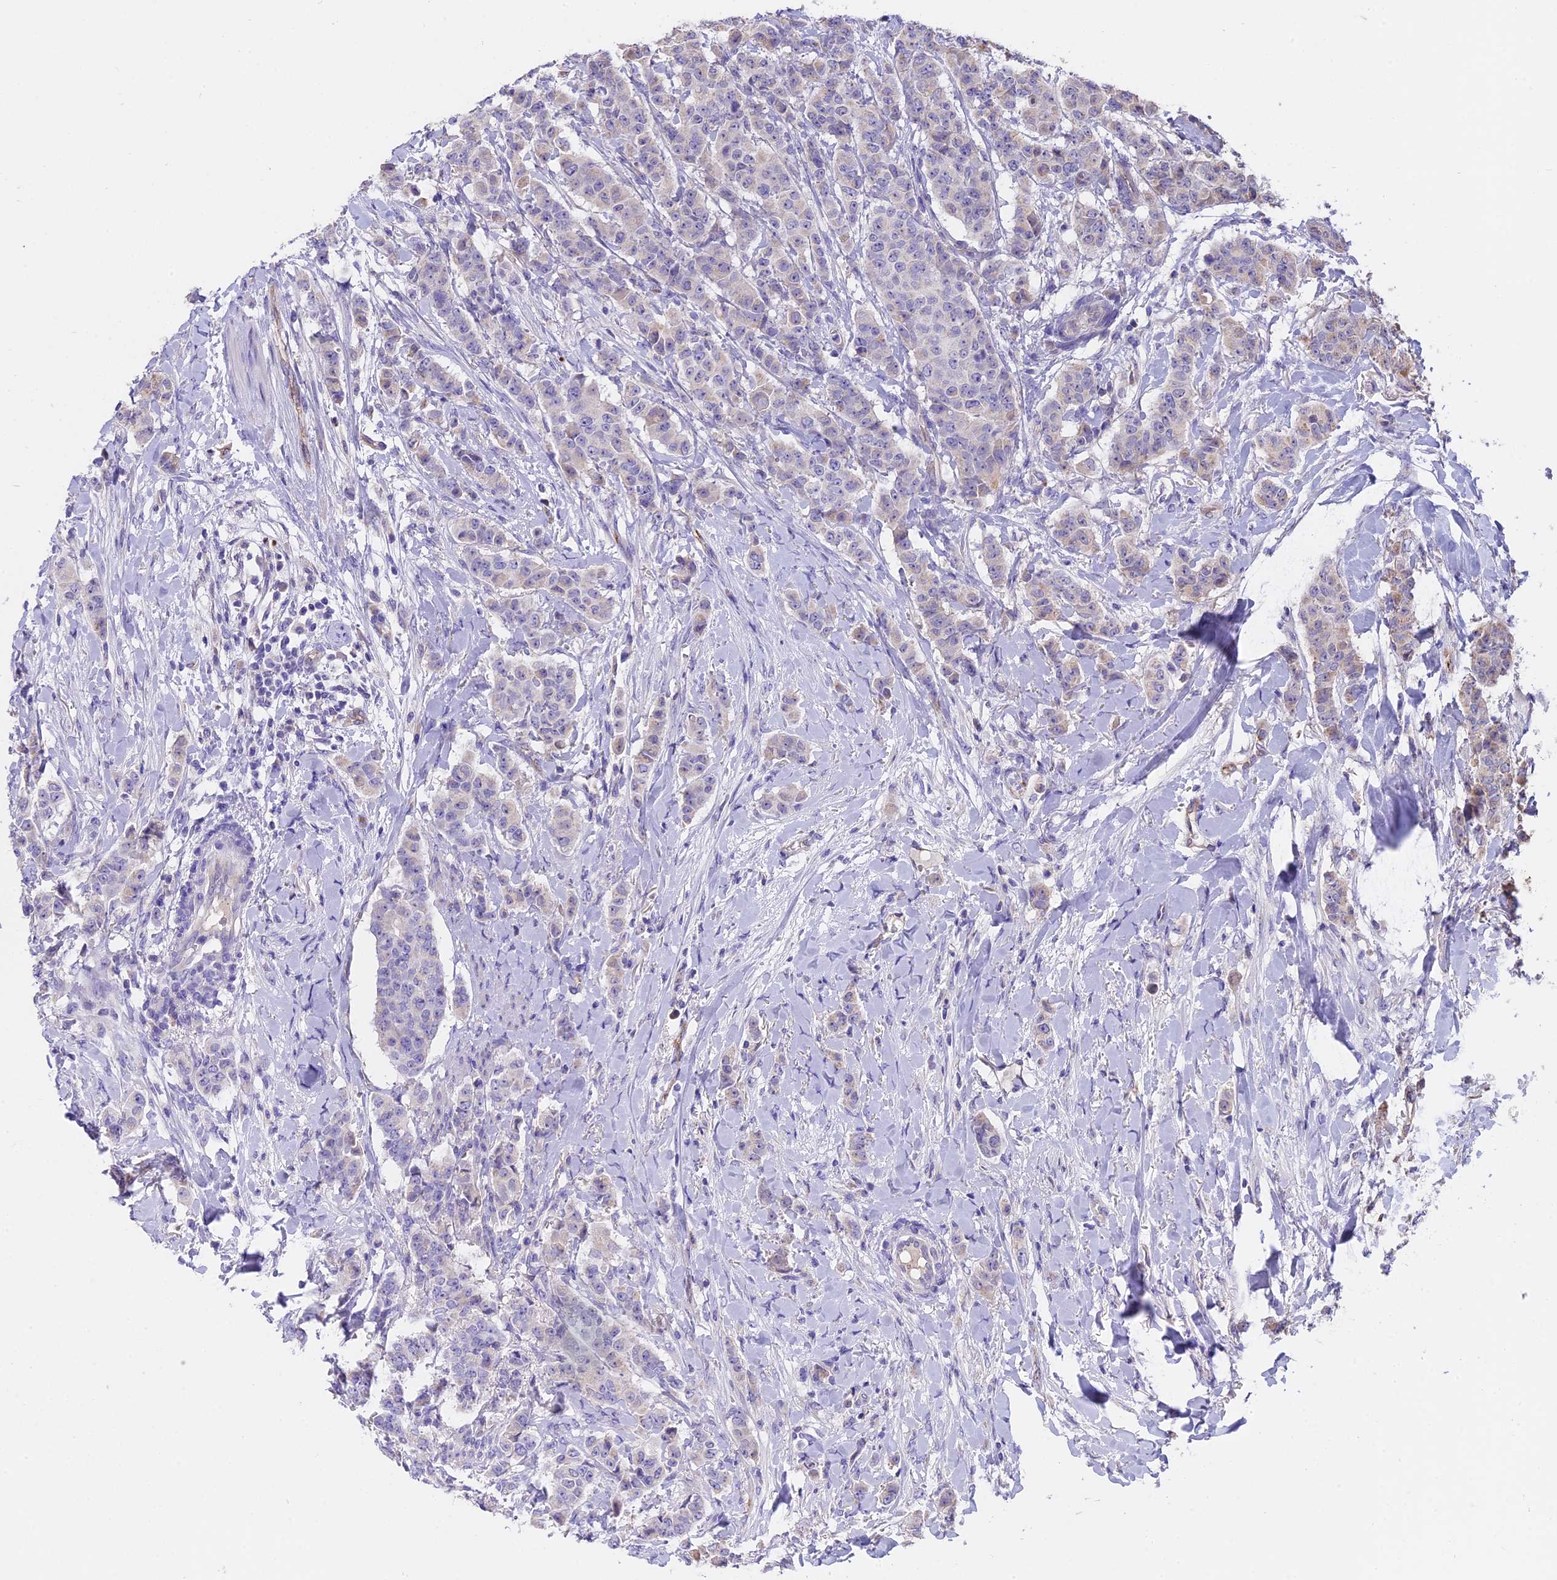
{"staining": {"intensity": "negative", "quantity": "none", "location": "none"}, "tissue": "breast cancer", "cell_type": "Tumor cells", "image_type": "cancer", "snomed": [{"axis": "morphology", "description": "Duct carcinoma"}, {"axis": "topography", "description": "Breast"}], "caption": "DAB immunohistochemical staining of infiltrating ductal carcinoma (breast) demonstrates no significant staining in tumor cells.", "gene": "WFDC2", "patient": {"sex": "female", "age": 40}}